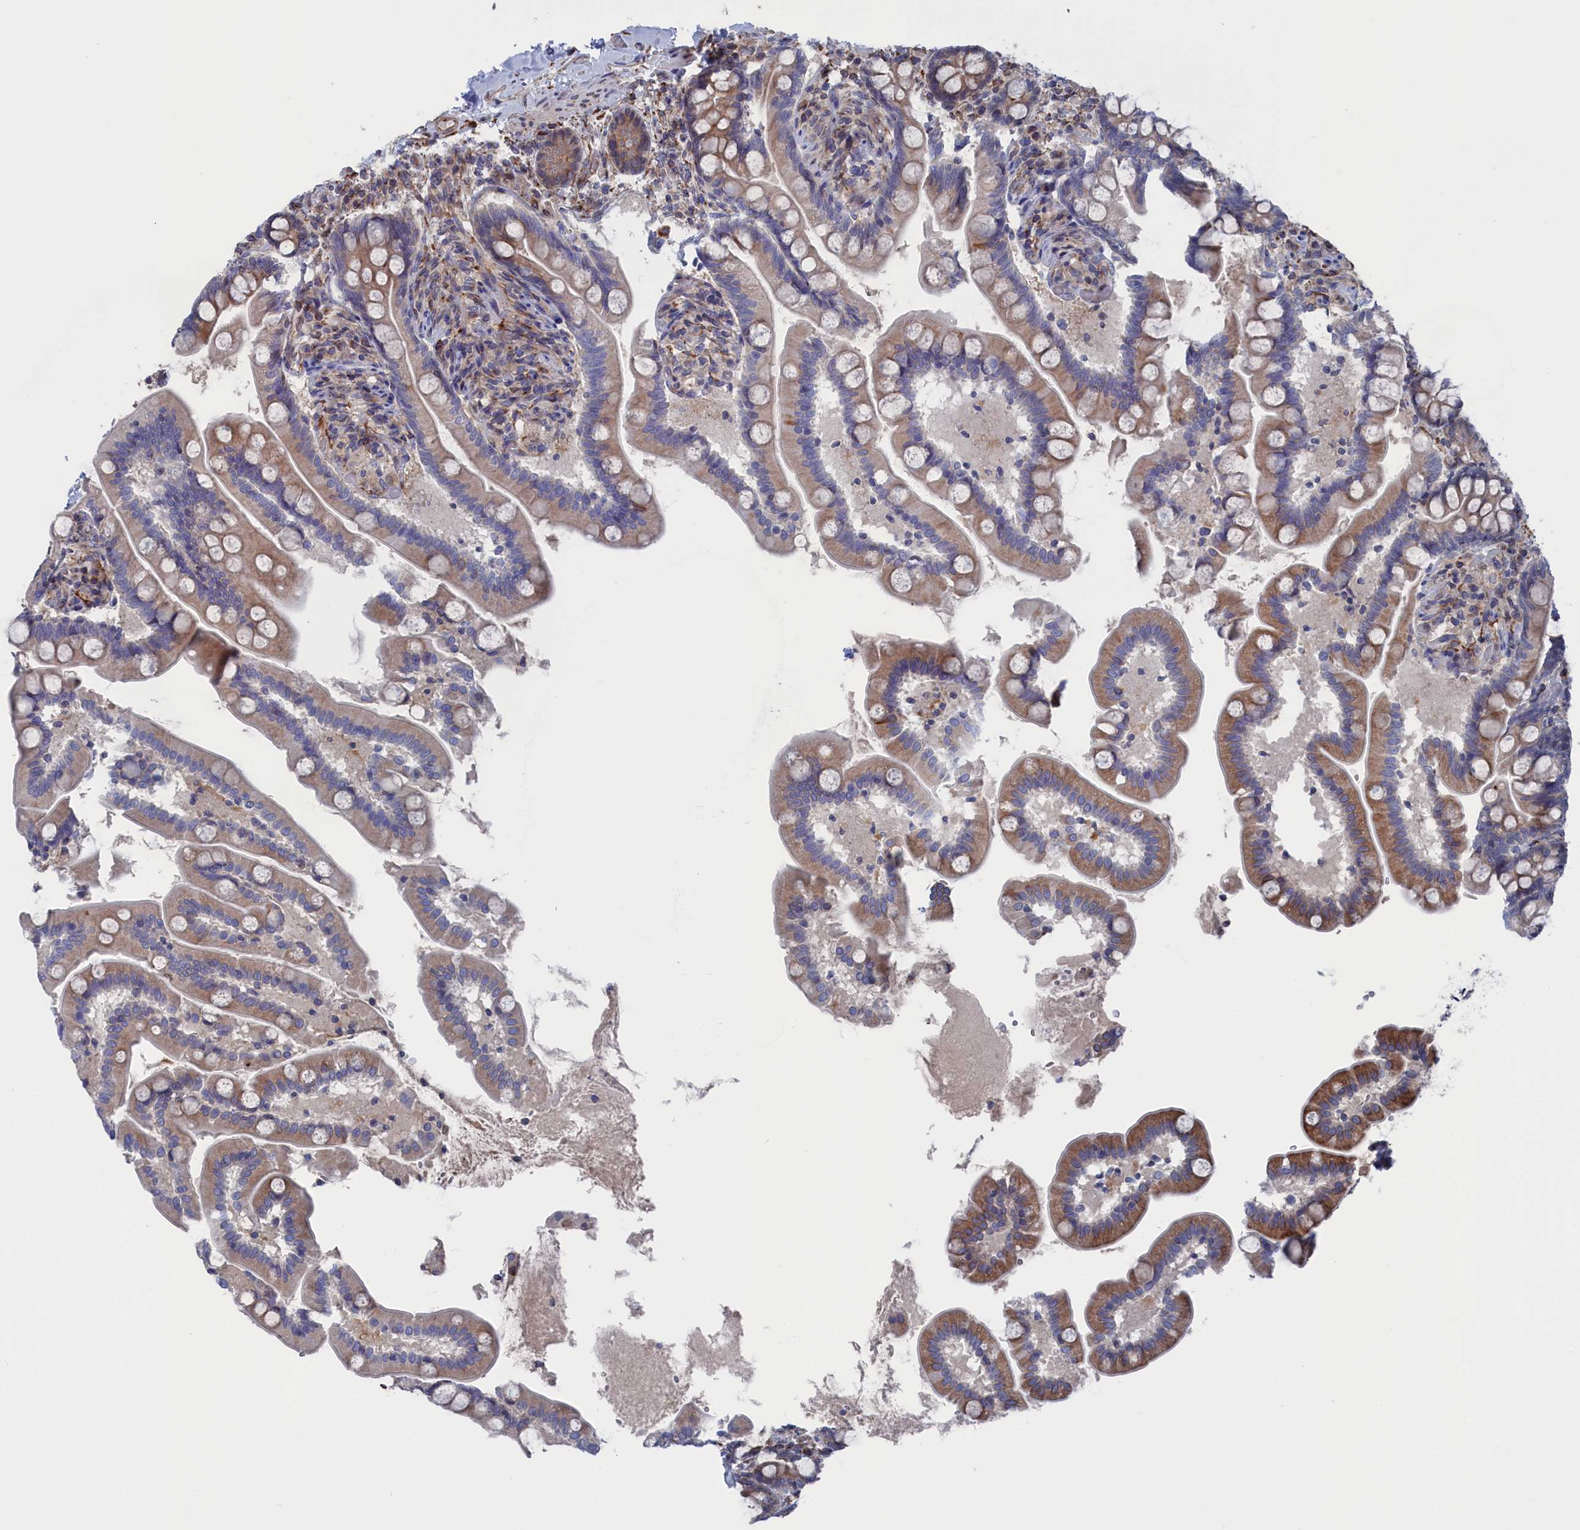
{"staining": {"intensity": "weak", "quantity": "25%-75%", "location": "cytoplasmic/membranous"}, "tissue": "small intestine", "cell_type": "Glandular cells", "image_type": "normal", "snomed": [{"axis": "morphology", "description": "Normal tissue, NOS"}, {"axis": "topography", "description": "Small intestine"}], "caption": "A brown stain highlights weak cytoplasmic/membranous positivity of a protein in glandular cells of benign human small intestine. (brown staining indicates protein expression, while blue staining denotes nuclei).", "gene": "NUTF2", "patient": {"sex": "female", "age": 64}}